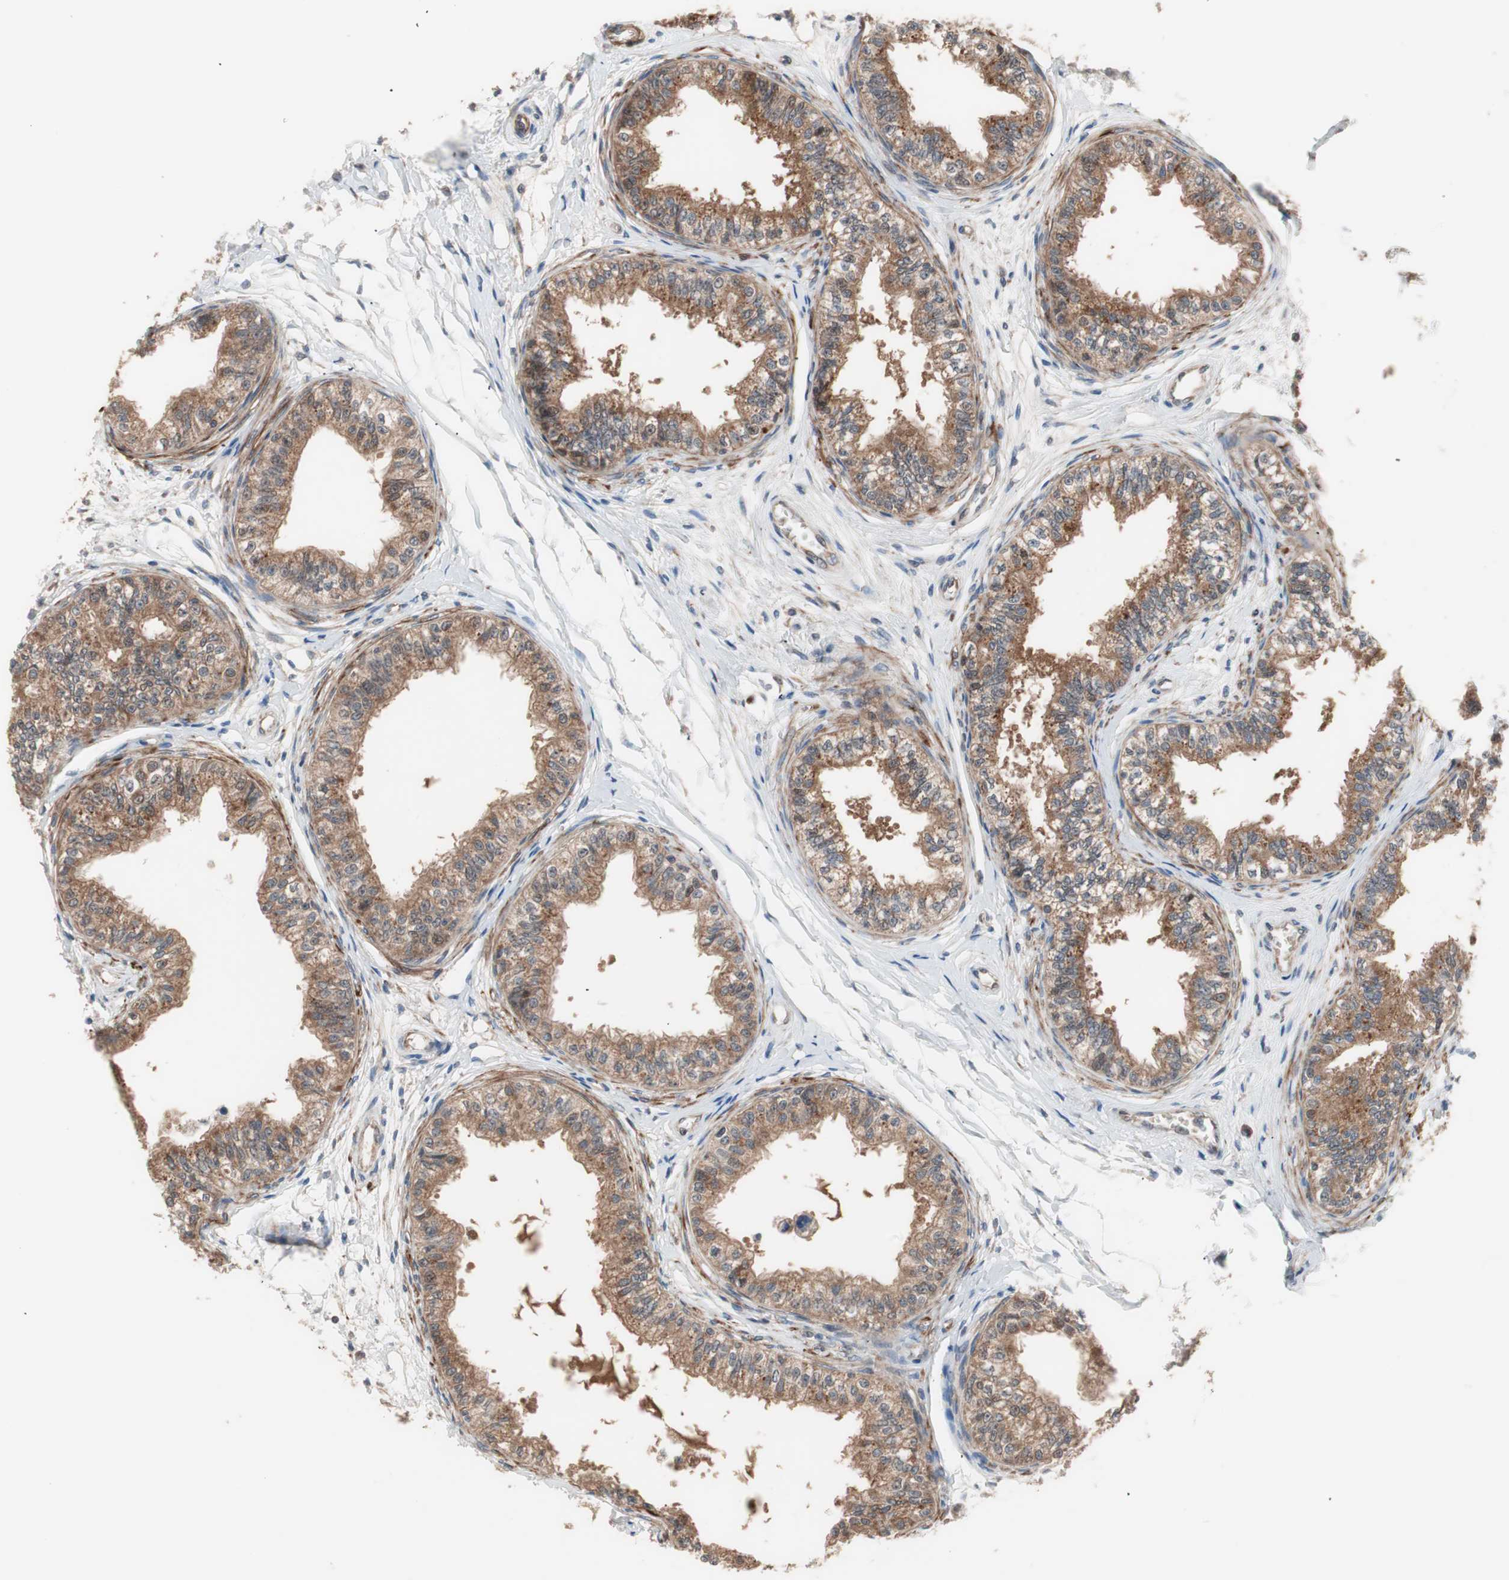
{"staining": {"intensity": "moderate", "quantity": ">75%", "location": "cytoplasmic/membranous"}, "tissue": "epididymis", "cell_type": "Glandular cells", "image_type": "normal", "snomed": [{"axis": "morphology", "description": "Normal tissue, NOS"}, {"axis": "morphology", "description": "Adenocarcinoma, metastatic, NOS"}, {"axis": "topography", "description": "Testis"}, {"axis": "topography", "description": "Epididymis"}], "caption": "A histopathology image of epididymis stained for a protein displays moderate cytoplasmic/membranous brown staining in glandular cells. Using DAB (brown) and hematoxylin (blue) stains, captured at high magnification using brightfield microscopy.", "gene": "HMBS", "patient": {"sex": "male", "age": 26}}